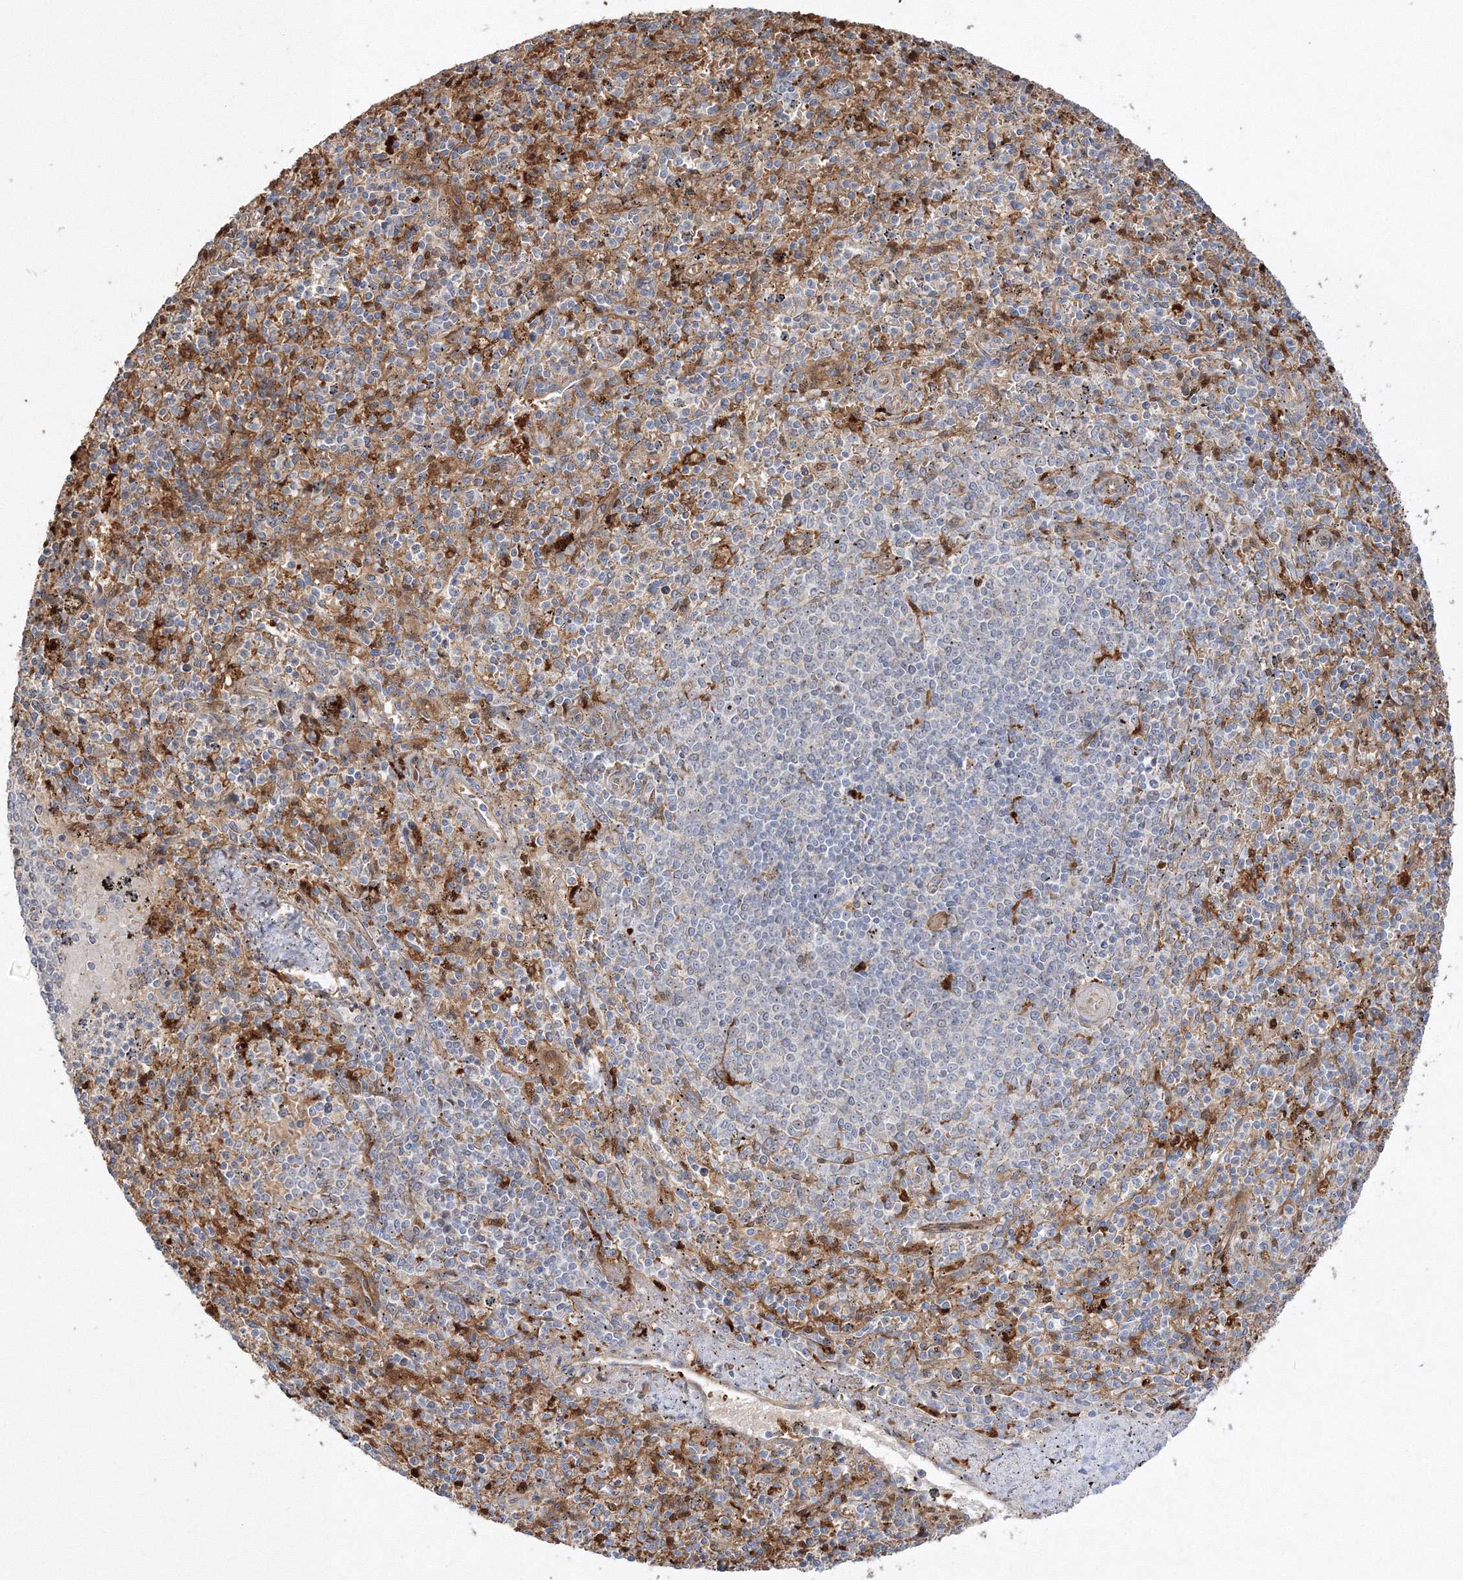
{"staining": {"intensity": "moderate", "quantity": "25%-75%", "location": "cytoplasmic/membranous"}, "tissue": "spleen", "cell_type": "Cells in red pulp", "image_type": "normal", "snomed": [{"axis": "morphology", "description": "Normal tissue, NOS"}, {"axis": "topography", "description": "Spleen"}], "caption": "Unremarkable spleen shows moderate cytoplasmic/membranous positivity in approximately 25%-75% of cells in red pulp, visualized by immunohistochemistry.", "gene": "NPM3", "patient": {"sex": "male", "age": 72}}